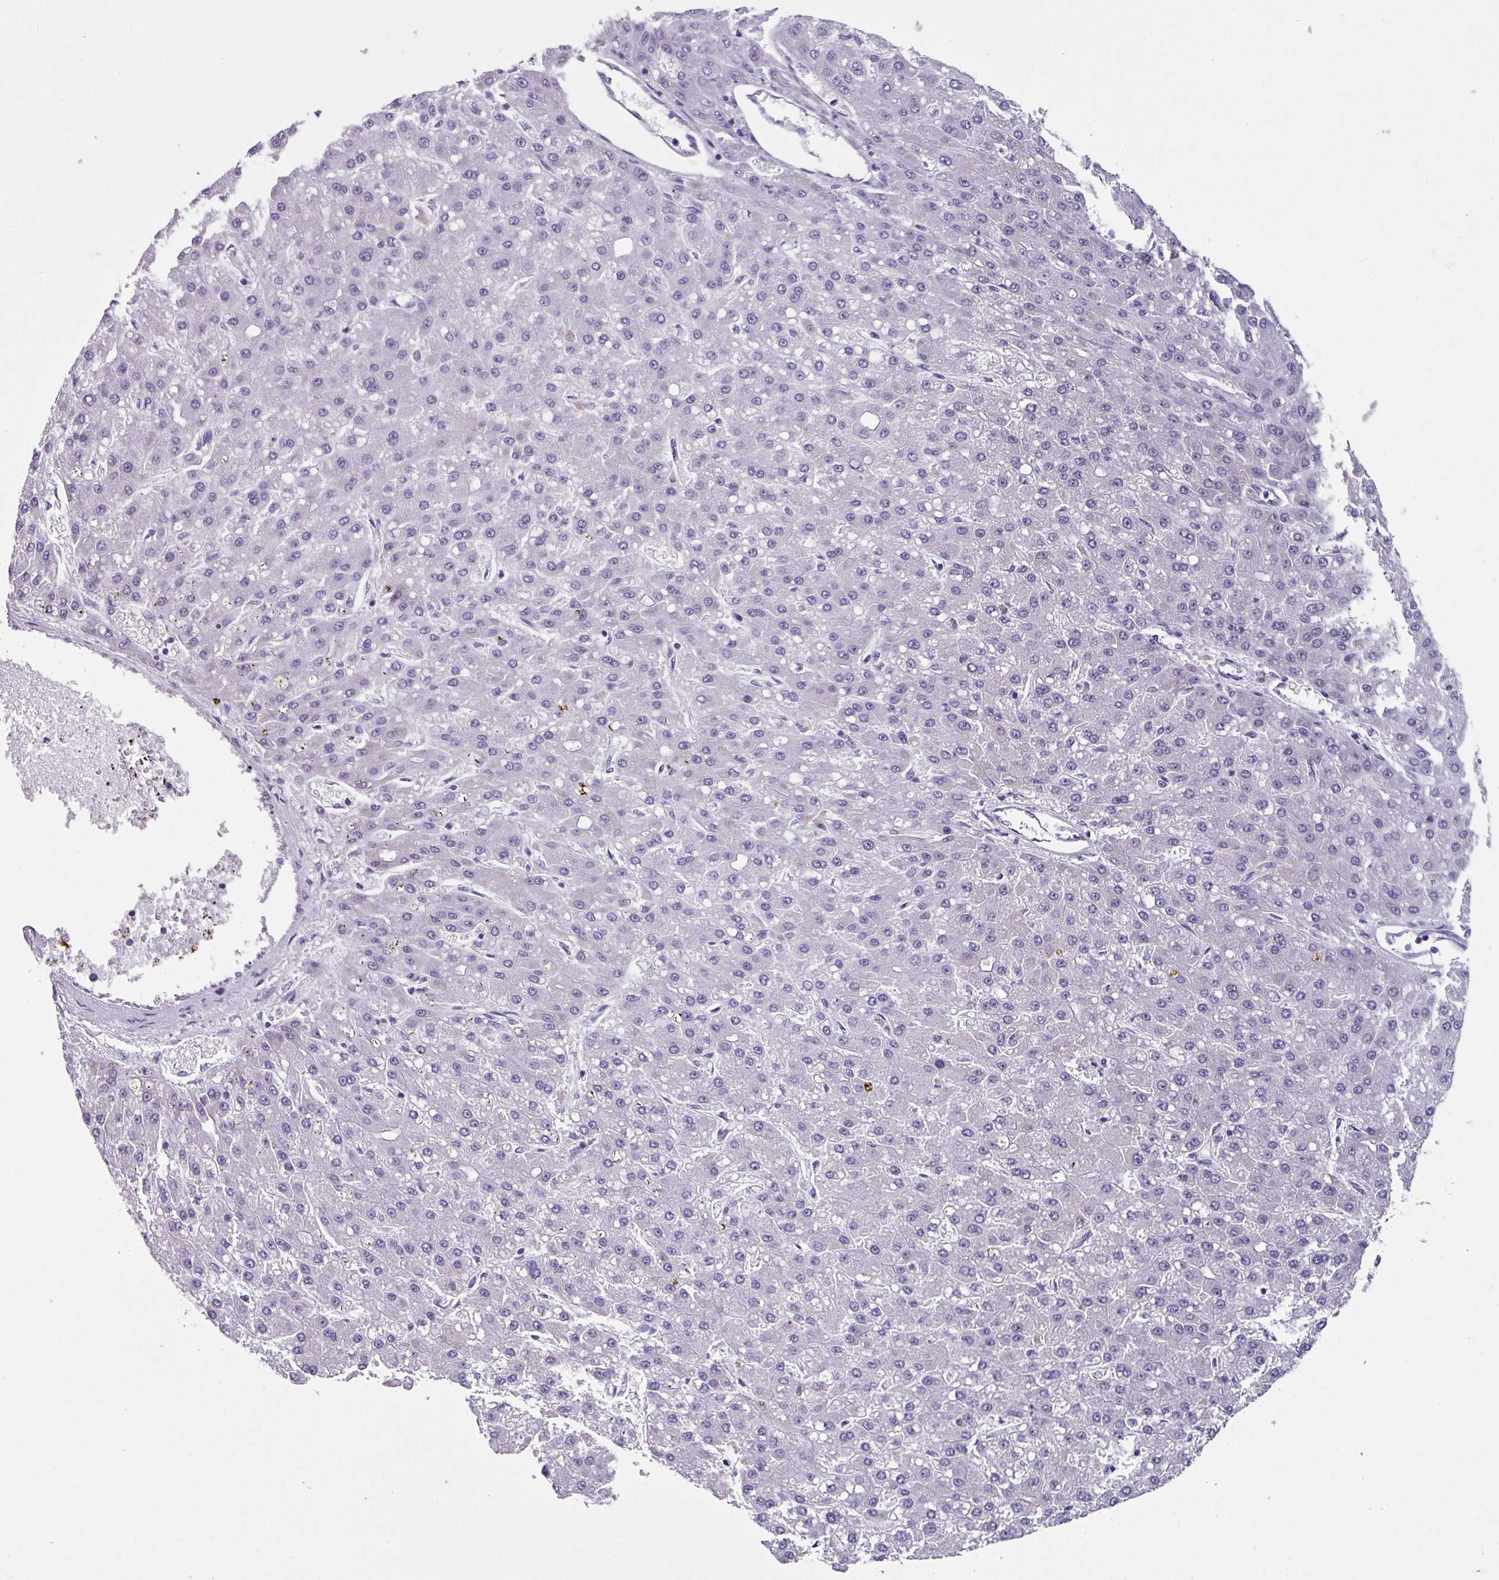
{"staining": {"intensity": "negative", "quantity": "none", "location": "none"}, "tissue": "liver cancer", "cell_type": "Tumor cells", "image_type": "cancer", "snomed": [{"axis": "morphology", "description": "Carcinoma, Hepatocellular, NOS"}, {"axis": "topography", "description": "Liver"}], "caption": "Immunohistochemistry (IHC) photomicrograph of neoplastic tissue: human liver cancer stained with DAB reveals no significant protein staining in tumor cells.", "gene": "ZFP3", "patient": {"sex": "male", "age": 67}}